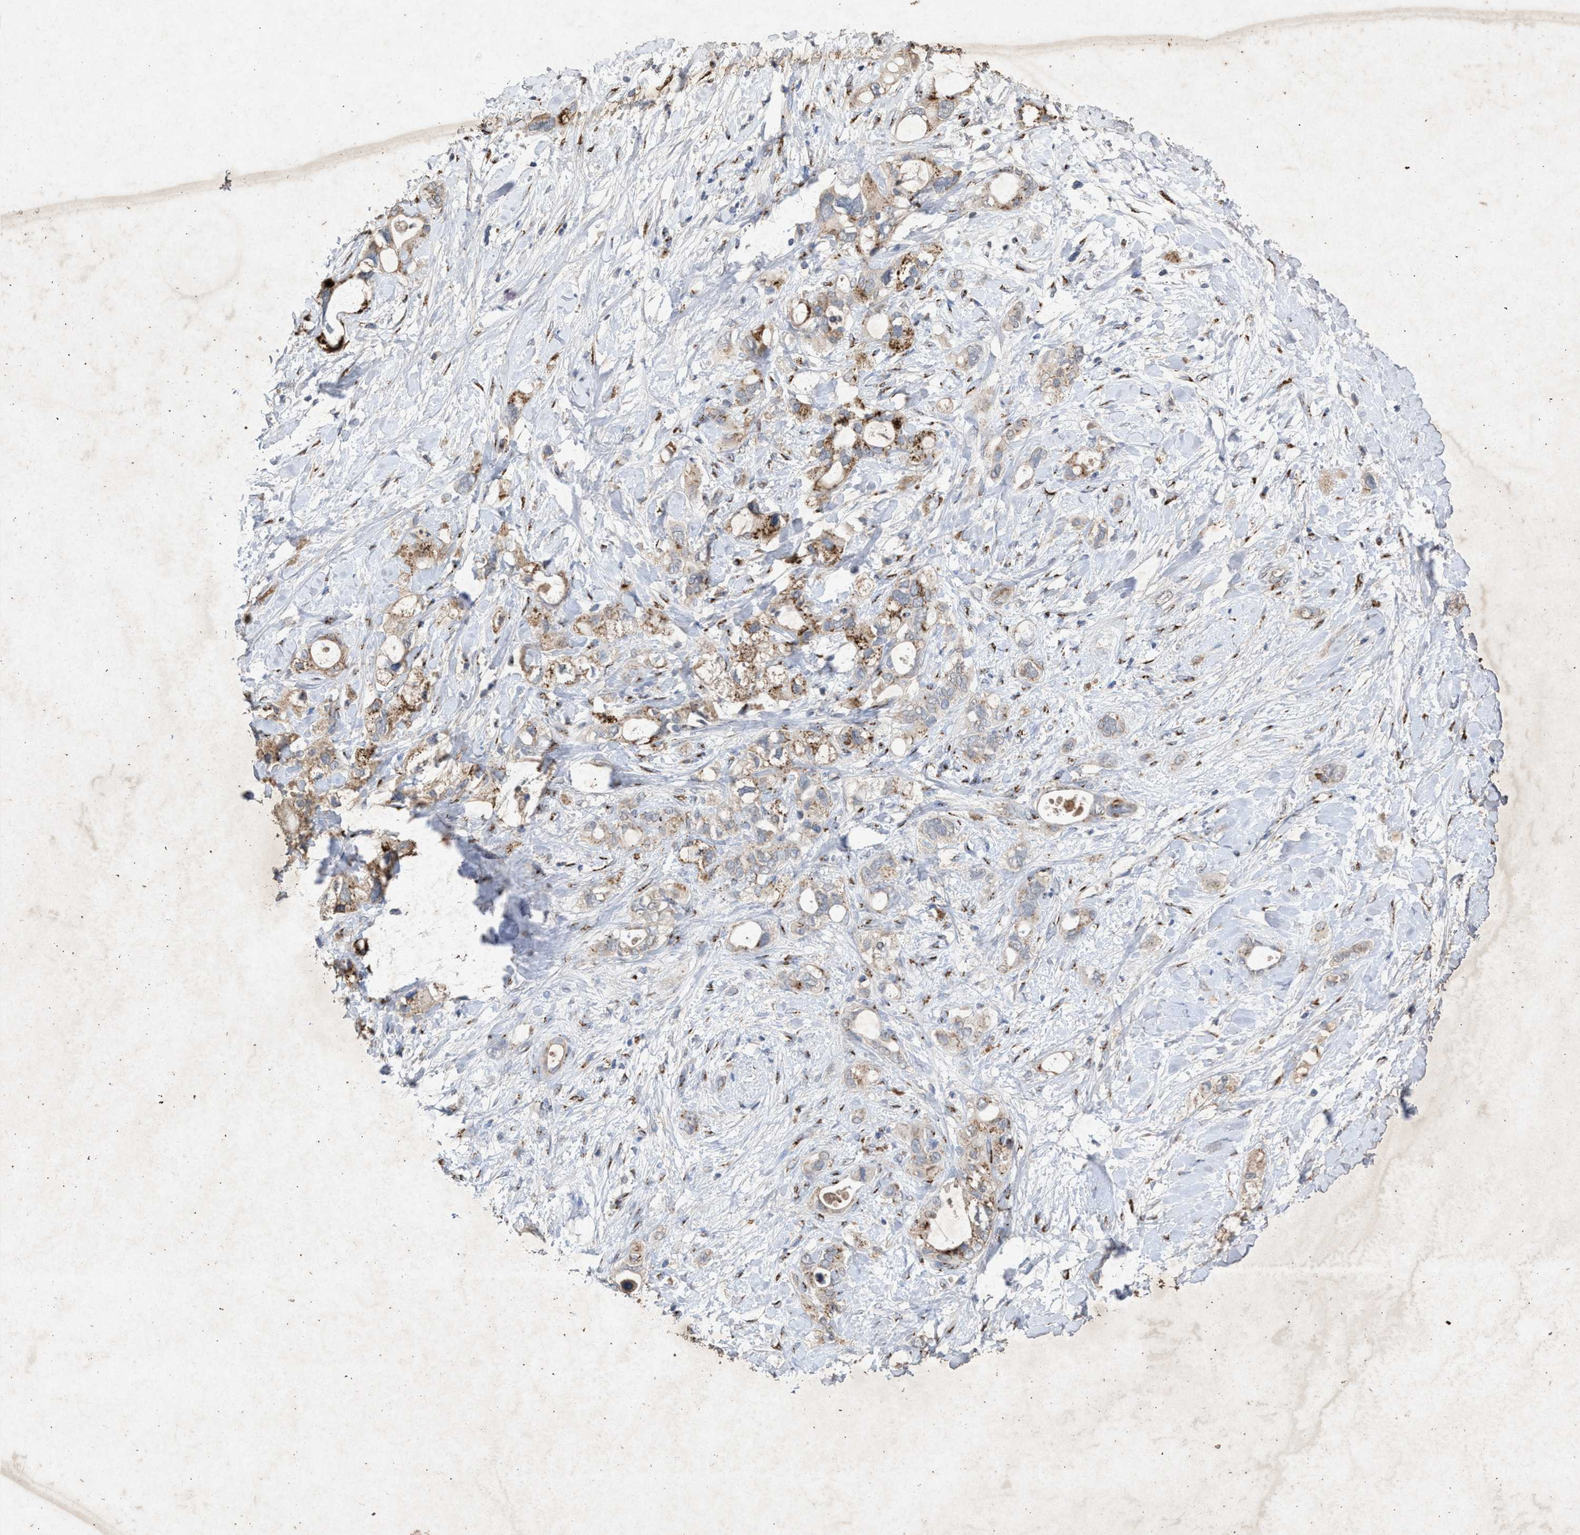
{"staining": {"intensity": "moderate", "quantity": "25%-75%", "location": "cytoplasmic/membranous"}, "tissue": "pancreatic cancer", "cell_type": "Tumor cells", "image_type": "cancer", "snomed": [{"axis": "morphology", "description": "Adenocarcinoma, NOS"}, {"axis": "topography", "description": "Pancreas"}], "caption": "Protein analysis of pancreatic cancer (adenocarcinoma) tissue displays moderate cytoplasmic/membranous expression in approximately 25%-75% of tumor cells.", "gene": "MAN2A1", "patient": {"sex": "female", "age": 56}}